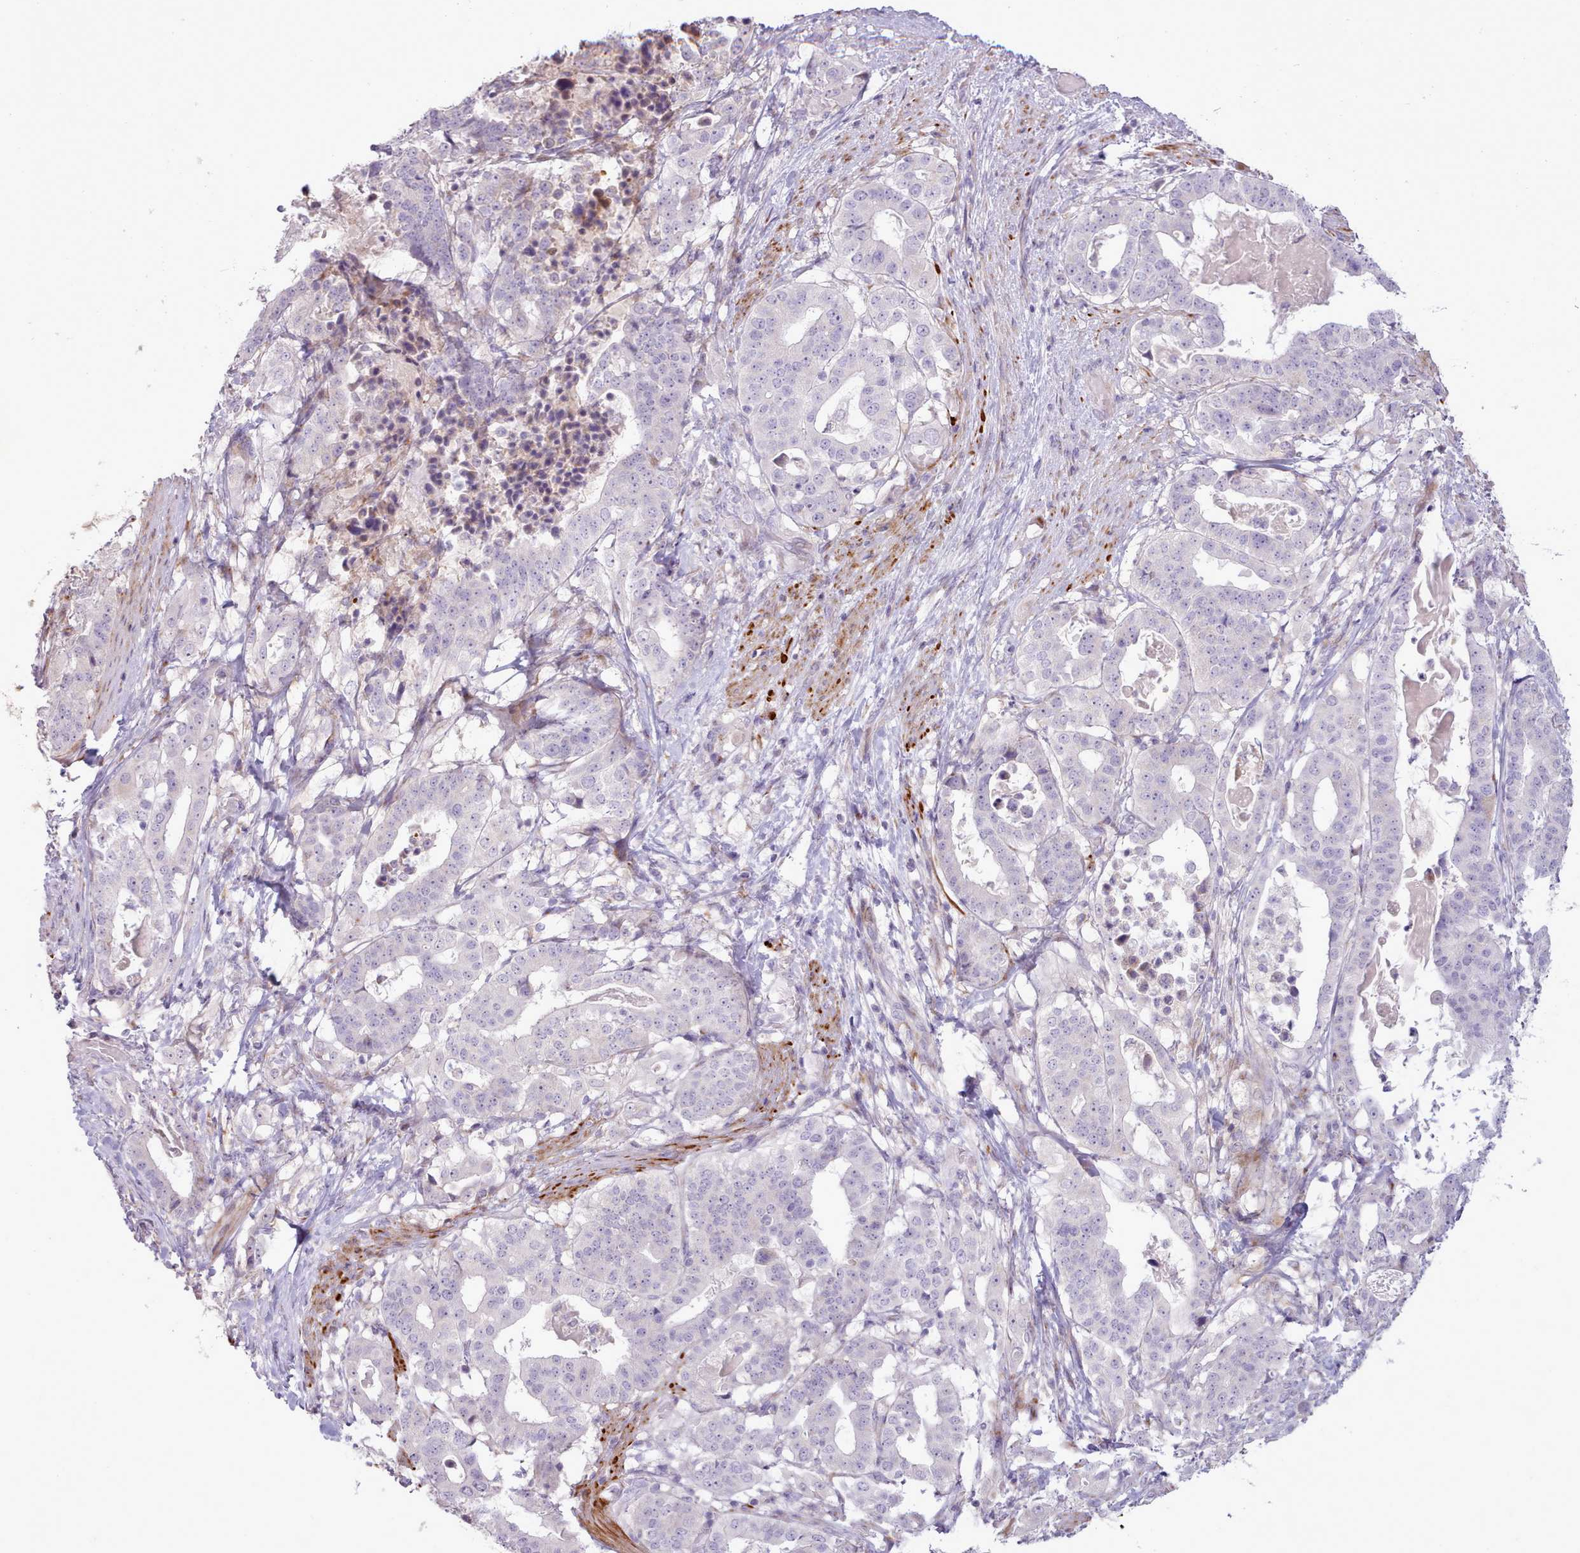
{"staining": {"intensity": "negative", "quantity": "none", "location": "none"}, "tissue": "stomach cancer", "cell_type": "Tumor cells", "image_type": "cancer", "snomed": [{"axis": "morphology", "description": "Adenocarcinoma, NOS"}, {"axis": "topography", "description": "Stomach"}], "caption": "High power microscopy histopathology image of an immunohistochemistry (IHC) histopathology image of stomach adenocarcinoma, revealing no significant staining in tumor cells.", "gene": "PPP3R2", "patient": {"sex": "male", "age": 48}}